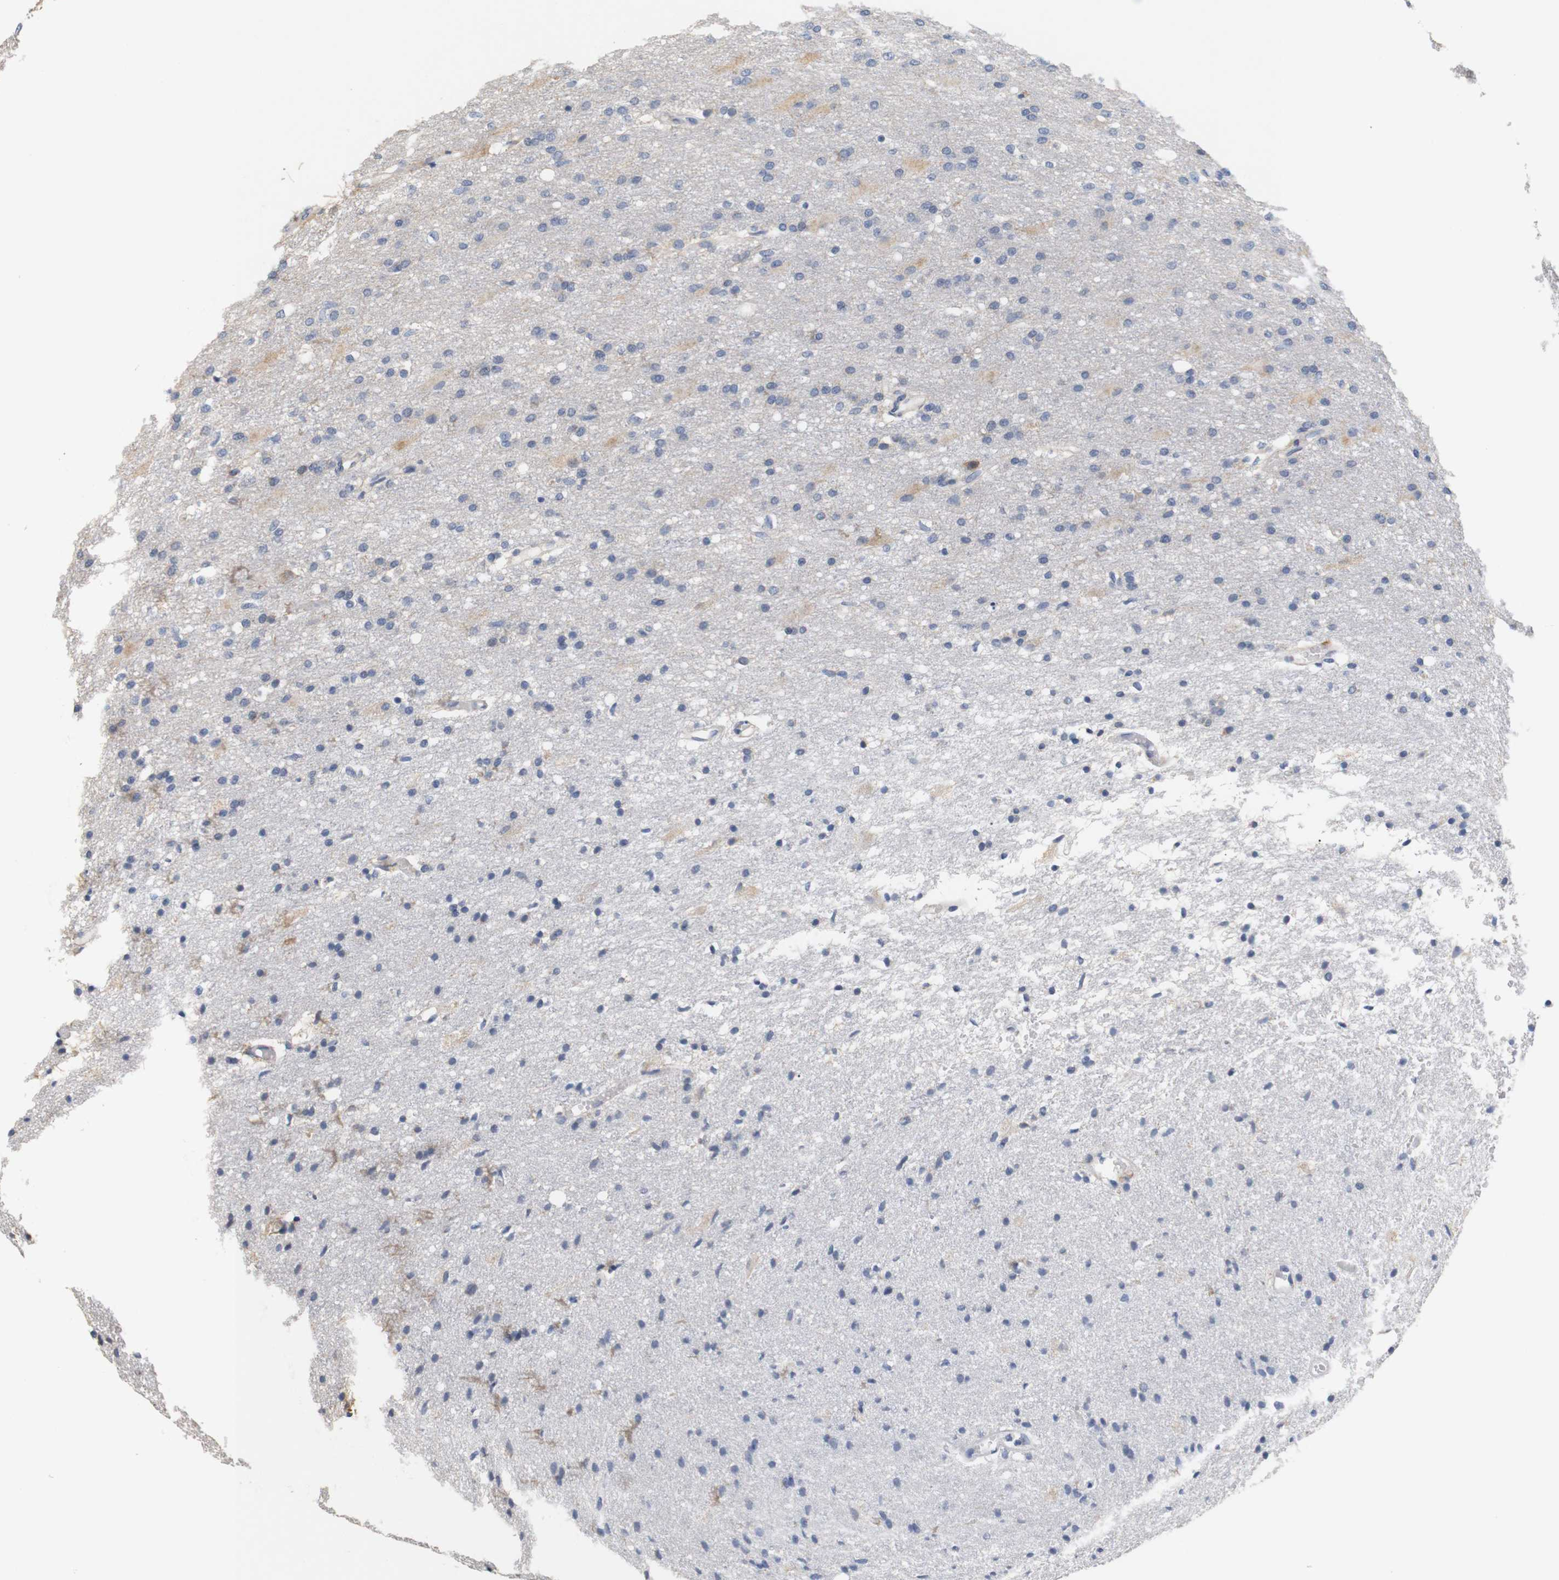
{"staining": {"intensity": "negative", "quantity": "none", "location": "none"}, "tissue": "glioma", "cell_type": "Tumor cells", "image_type": "cancer", "snomed": [{"axis": "morphology", "description": "Normal tissue, NOS"}, {"axis": "morphology", "description": "Glioma, malignant, High grade"}, {"axis": "topography", "description": "Cerebral cortex"}], "caption": "Immunohistochemical staining of glioma exhibits no significant positivity in tumor cells.", "gene": "TRIM5", "patient": {"sex": "male", "age": 77}}